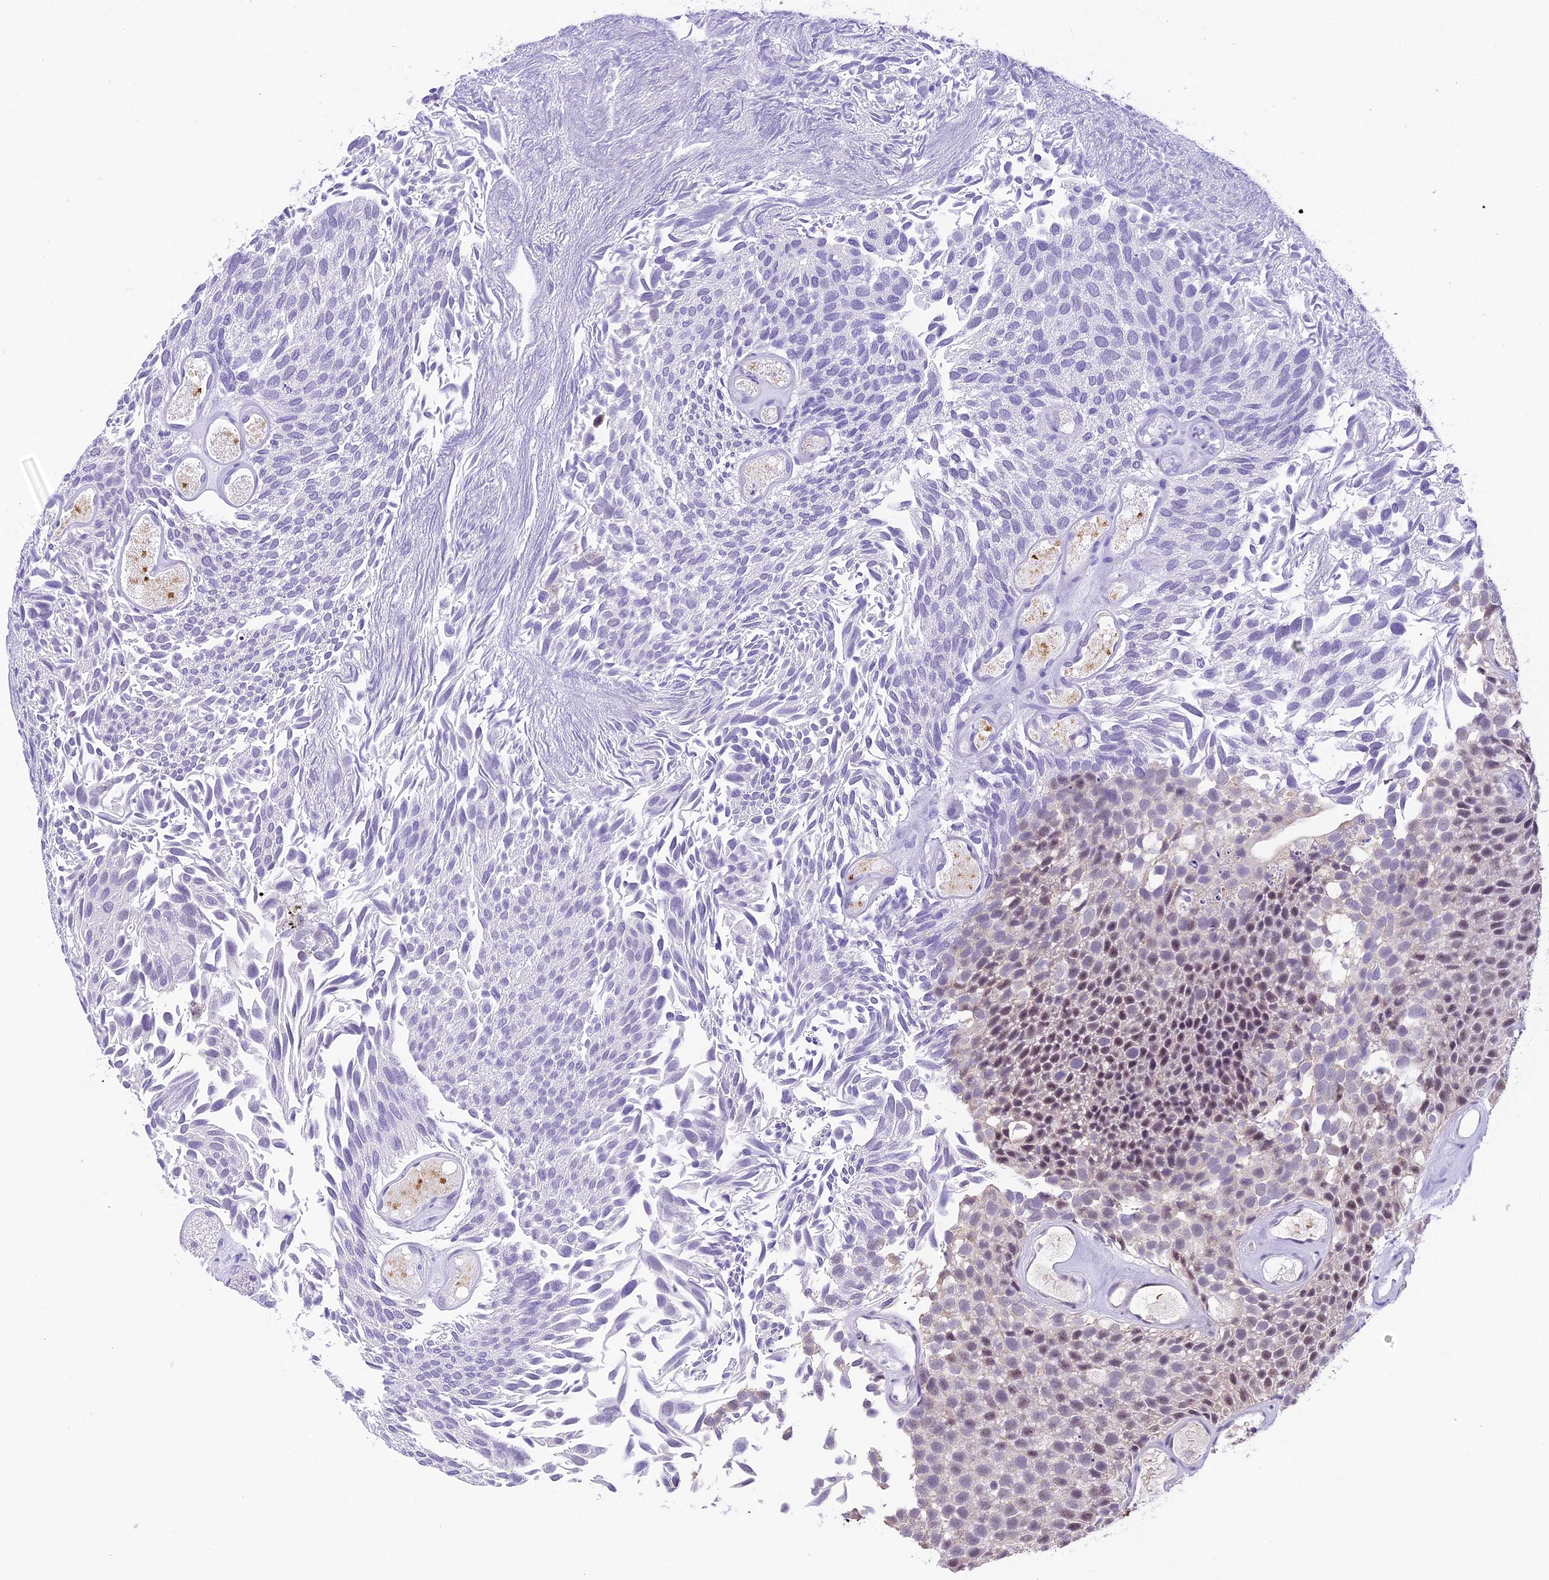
{"staining": {"intensity": "negative", "quantity": "none", "location": "none"}, "tissue": "urothelial cancer", "cell_type": "Tumor cells", "image_type": "cancer", "snomed": [{"axis": "morphology", "description": "Urothelial carcinoma, Low grade"}, {"axis": "topography", "description": "Urinary bladder"}], "caption": "An immunohistochemistry micrograph of urothelial cancer is shown. There is no staining in tumor cells of urothelial cancer. (IHC, brightfield microscopy, high magnification).", "gene": "AHSP", "patient": {"sex": "male", "age": 89}}